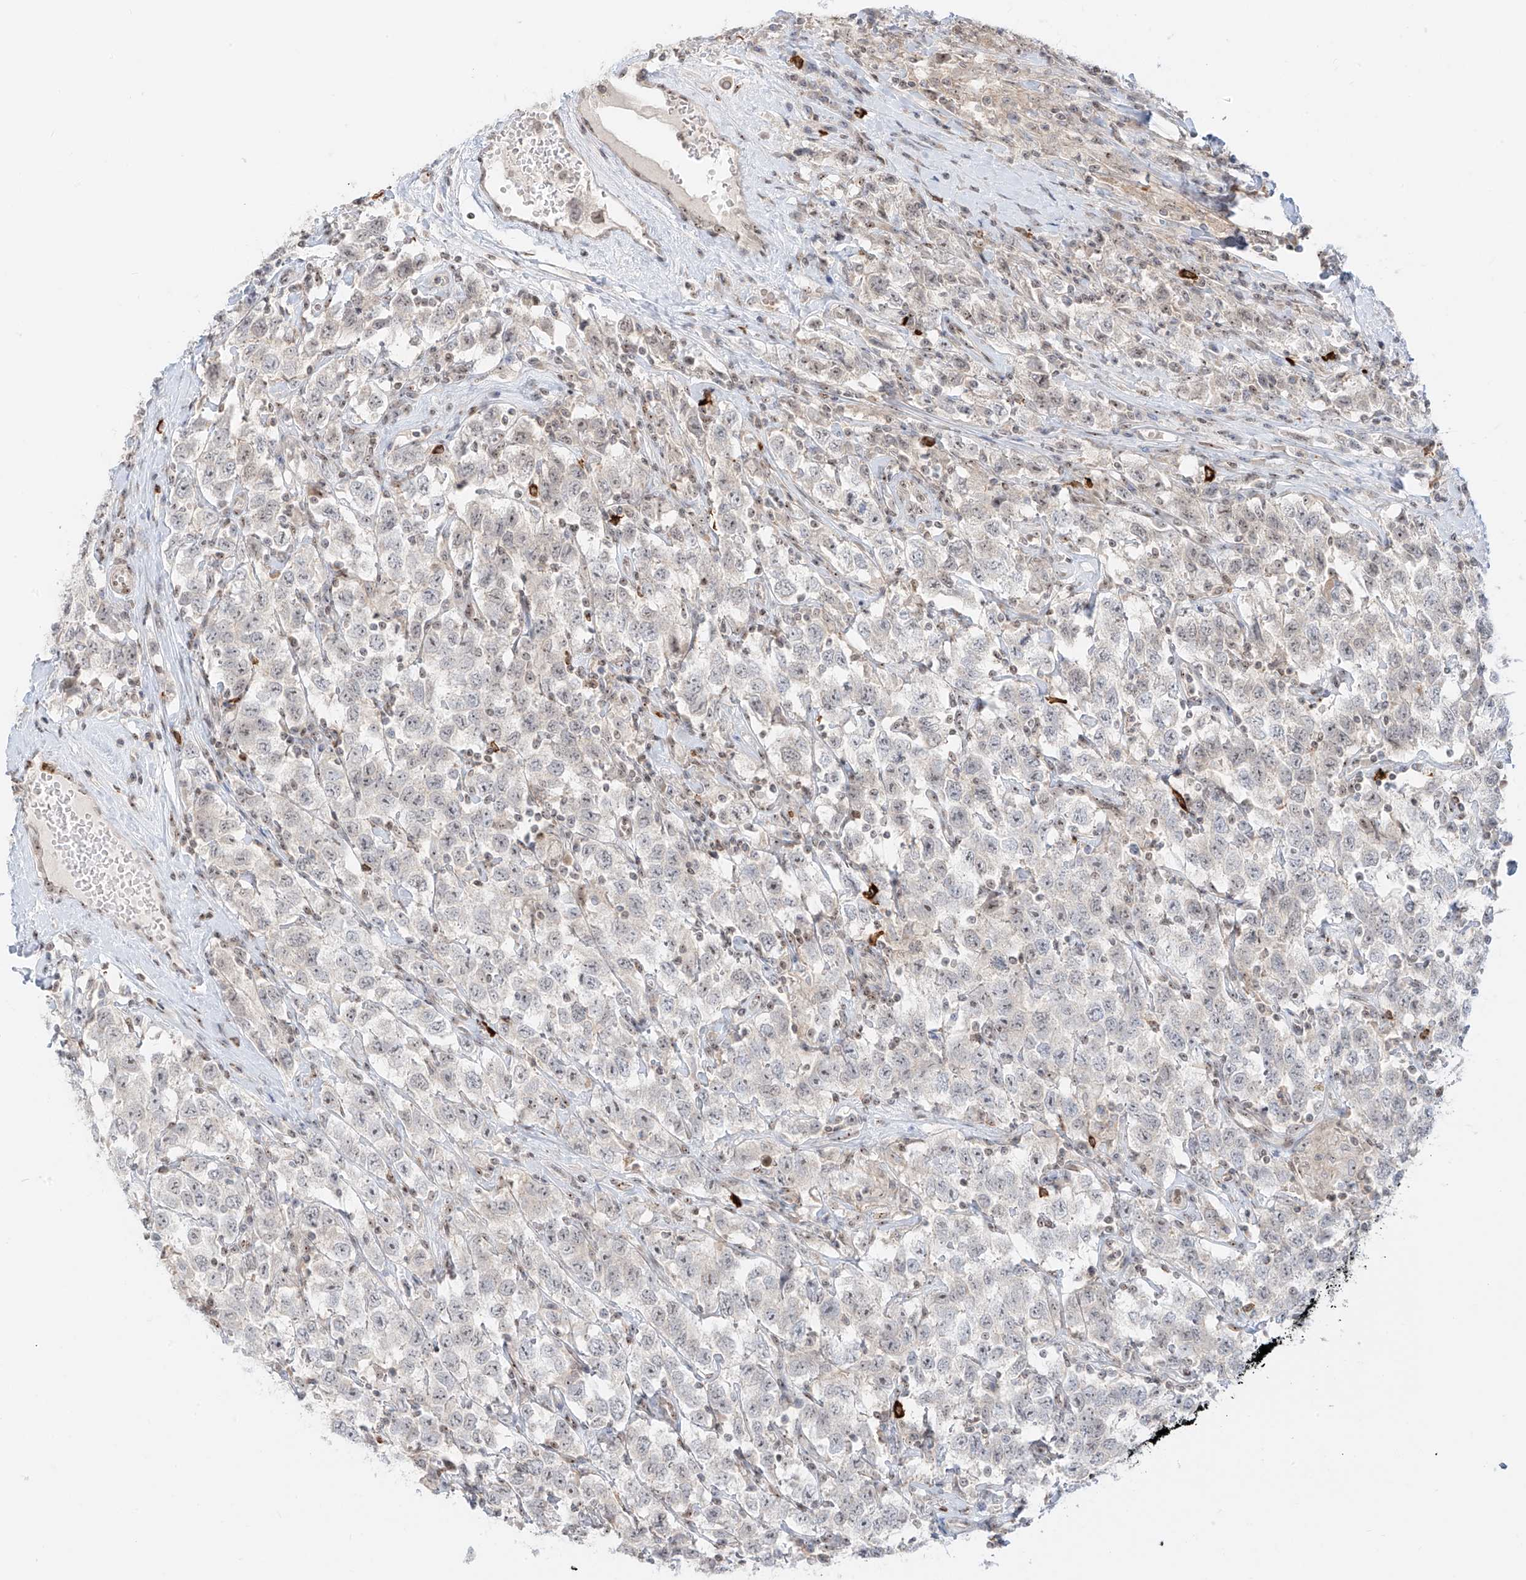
{"staining": {"intensity": "negative", "quantity": "none", "location": "none"}, "tissue": "testis cancer", "cell_type": "Tumor cells", "image_type": "cancer", "snomed": [{"axis": "morphology", "description": "Seminoma, NOS"}, {"axis": "topography", "description": "Testis"}], "caption": "Seminoma (testis) stained for a protein using immunohistochemistry shows no expression tumor cells.", "gene": "ZNF512", "patient": {"sex": "male", "age": 41}}